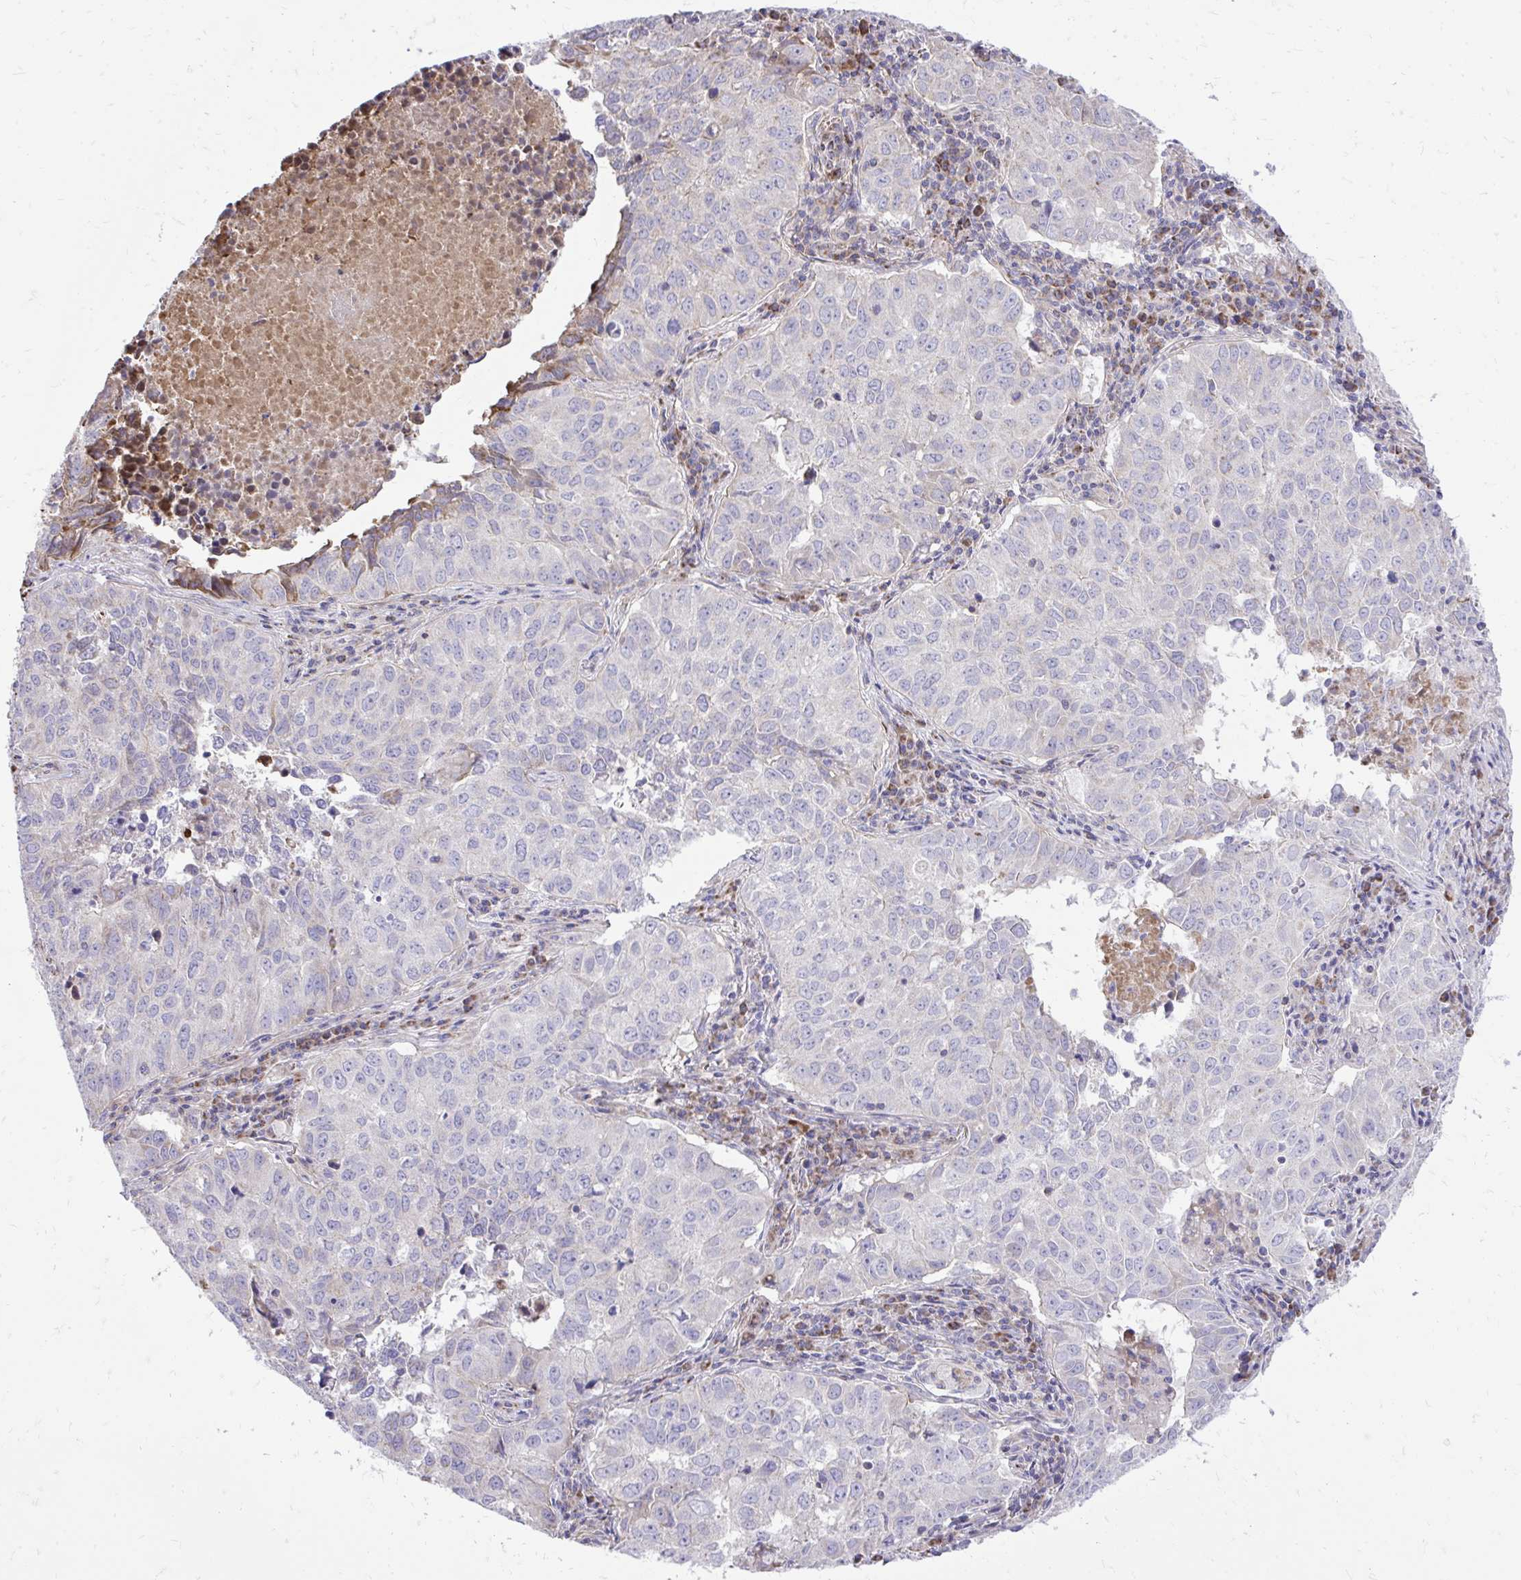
{"staining": {"intensity": "negative", "quantity": "none", "location": "none"}, "tissue": "lung cancer", "cell_type": "Tumor cells", "image_type": "cancer", "snomed": [{"axis": "morphology", "description": "Adenocarcinoma, NOS"}, {"axis": "topography", "description": "Lung"}], "caption": "Tumor cells are negative for protein expression in human lung cancer (adenocarcinoma).", "gene": "ATP13A2", "patient": {"sex": "female", "age": 50}}